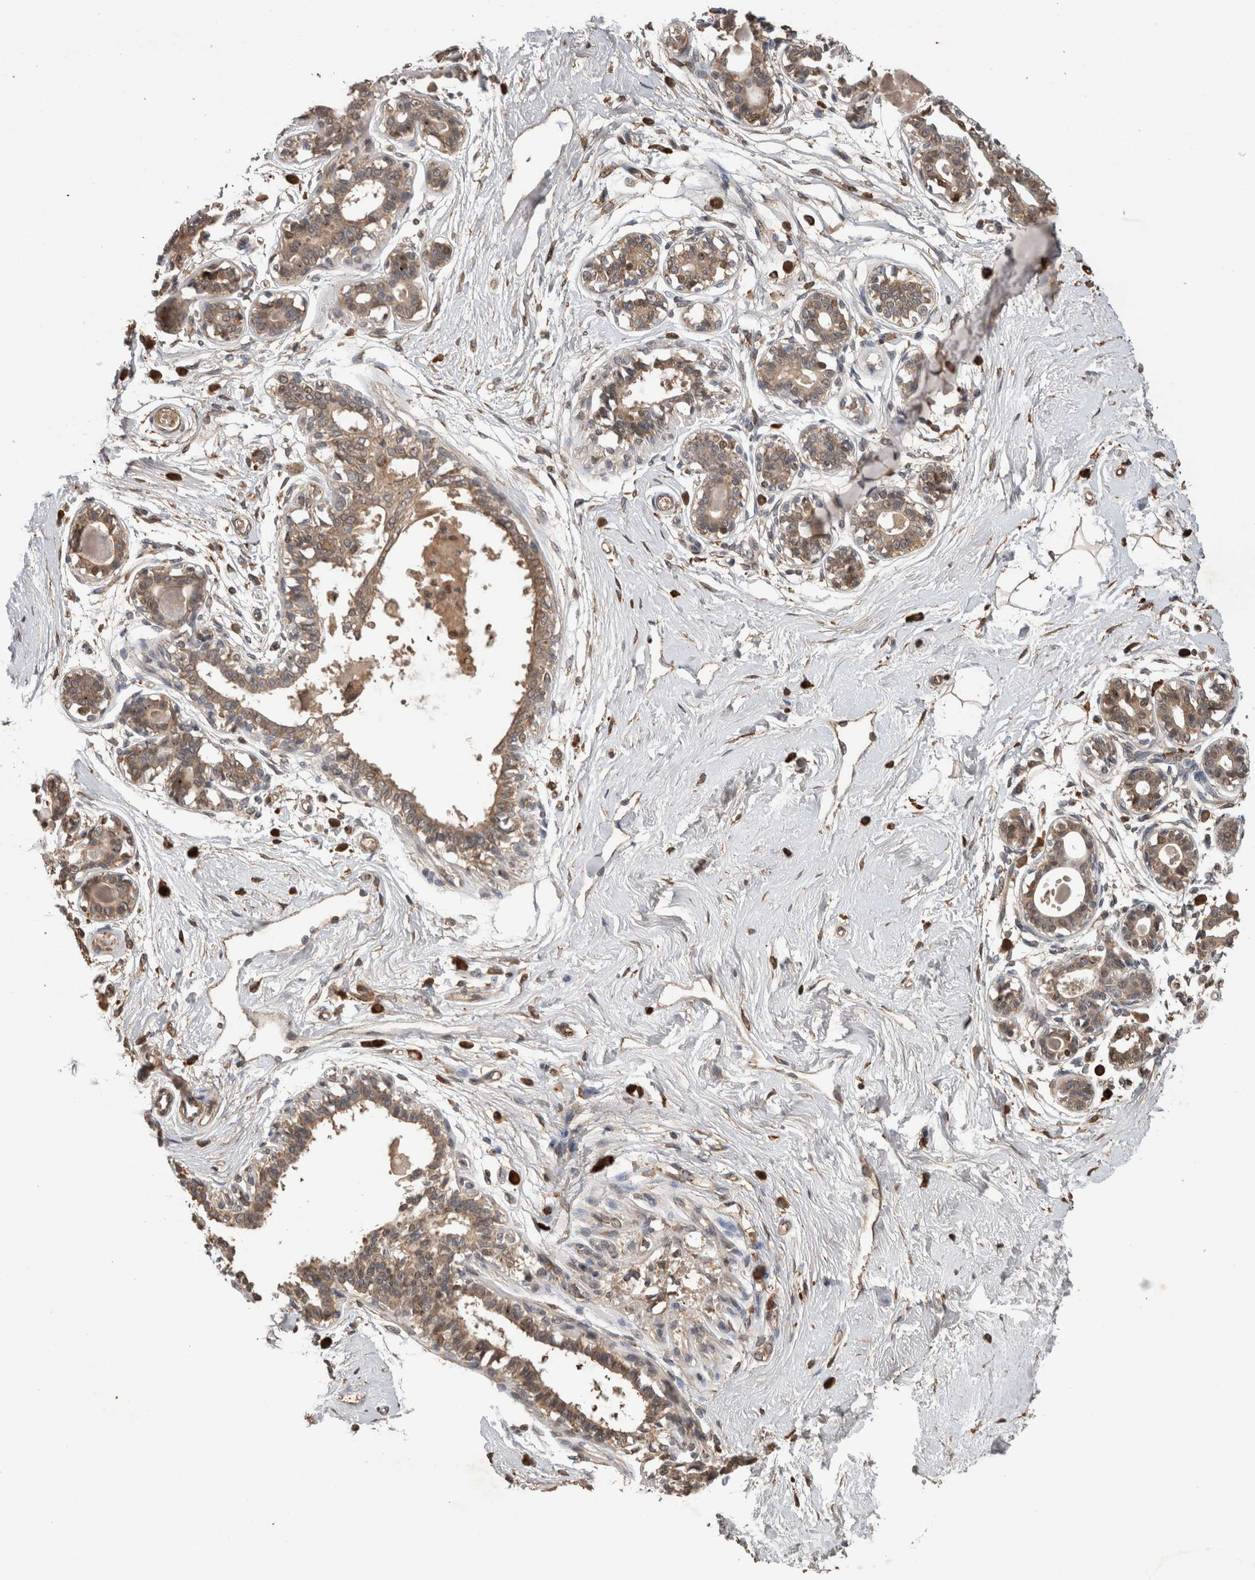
{"staining": {"intensity": "moderate", "quantity": ">75%", "location": "cytoplasmic/membranous"}, "tissue": "breast", "cell_type": "Adipocytes", "image_type": "normal", "snomed": [{"axis": "morphology", "description": "Normal tissue, NOS"}, {"axis": "topography", "description": "Breast"}], "caption": "A brown stain shows moderate cytoplasmic/membranous staining of a protein in adipocytes of benign human breast. (IHC, brightfield microscopy, high magnification).", "gene": "ADGRL3", "patient": {"sex": "female", "age": 45}}